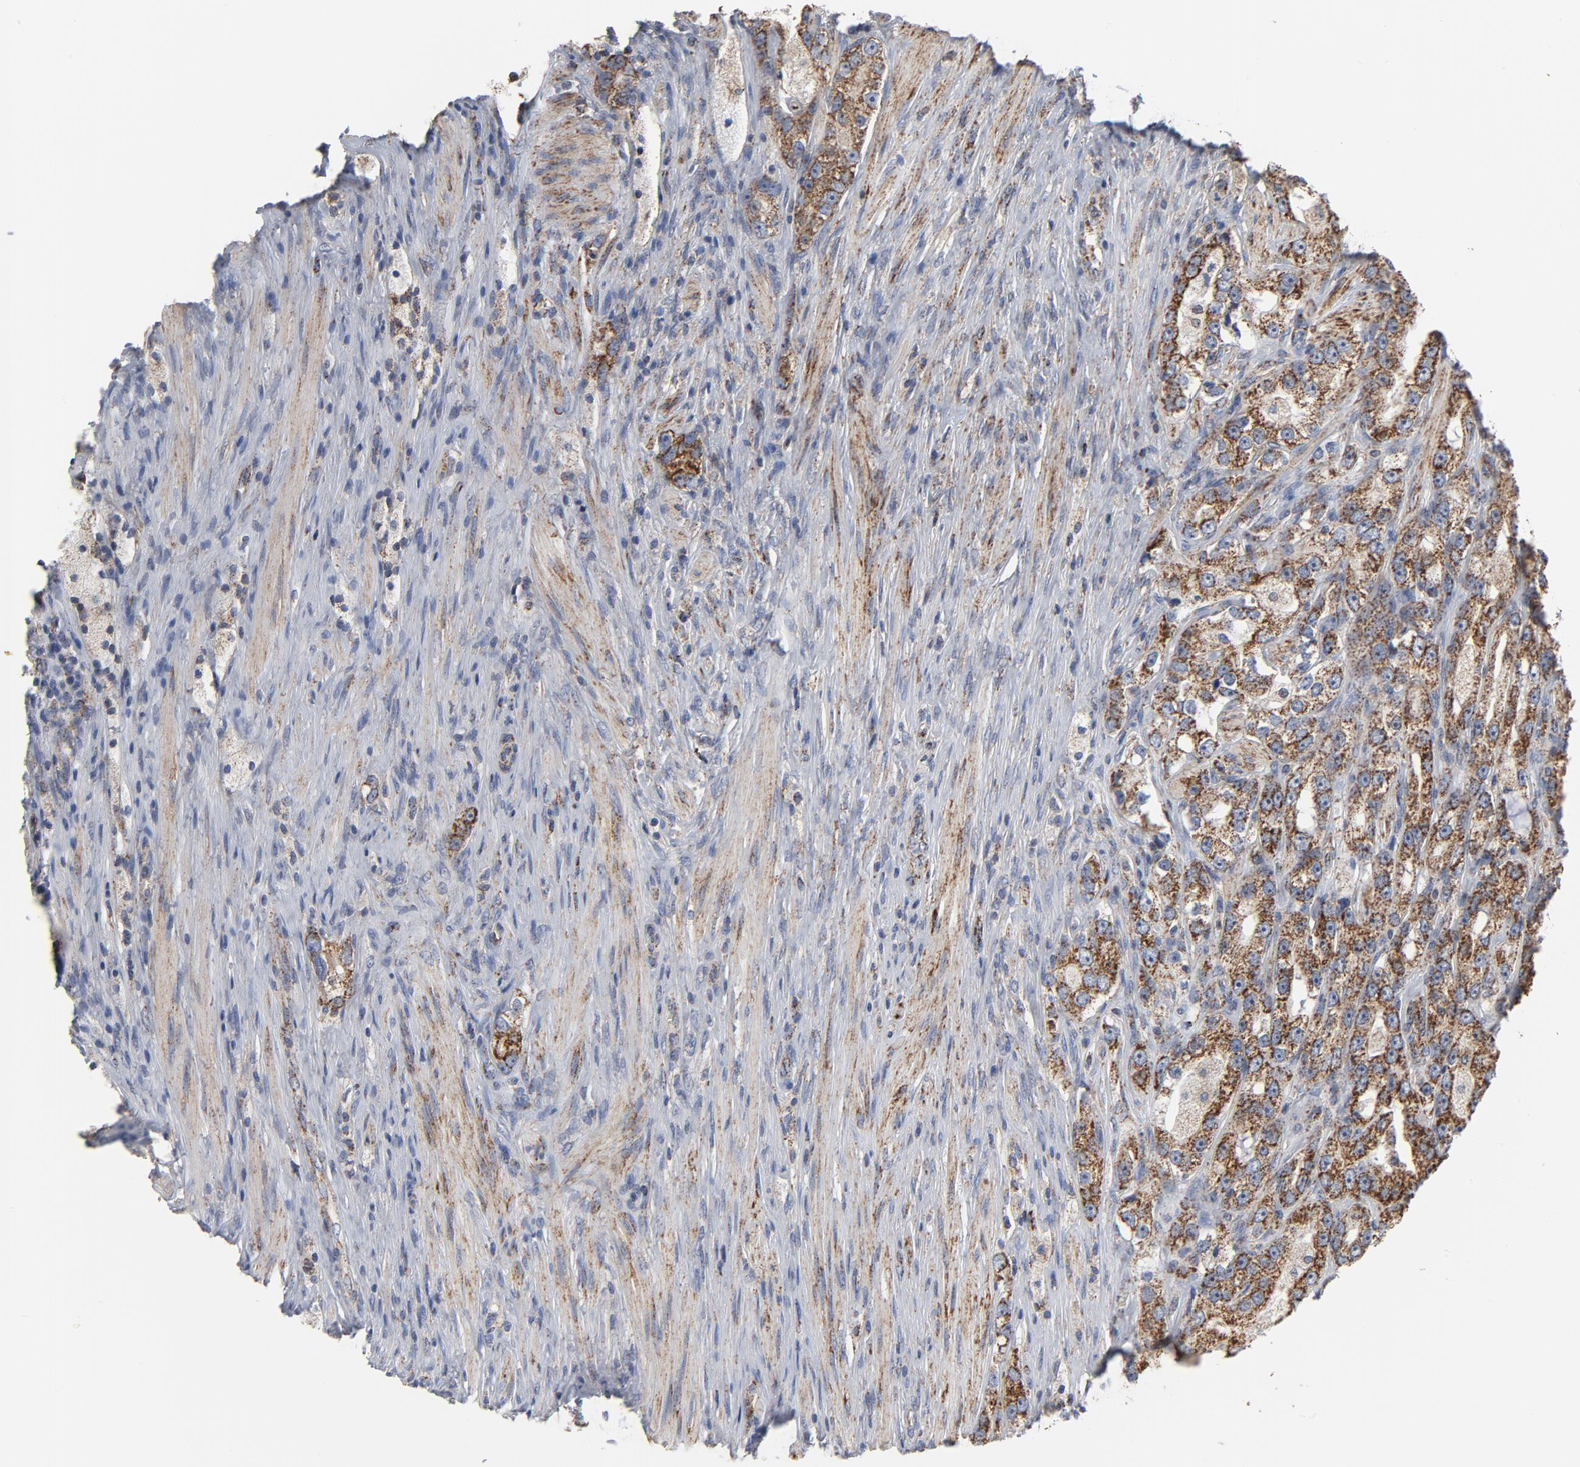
{"staining": {"intensity": "moderate", "quantity": ">75%", "location": "cytoplasmic/membranous"}, "tissue": "prostate cancer", "cell_type": "Tumor cells", "image_type": "cancer", "snomed": [{"axis": "morphology", "description": "Adenocarcinoma, High grade"}, {"axis": "topography", "description": "Prostate"}], "caption": "Immunohistochemistry (IHC) photomicrograph of neoplastic tissue: prostate cancer stained using immunohistochemistry (IHC) demonstrates medium levels of moderate protein expression localized specifically in the cytoplasmic/membranous of tumor cells, appearing as a cytoplasmic/membranous brown color.", "gene": "NDUFV2", "patient": {"sex": "male", "age": 63}}